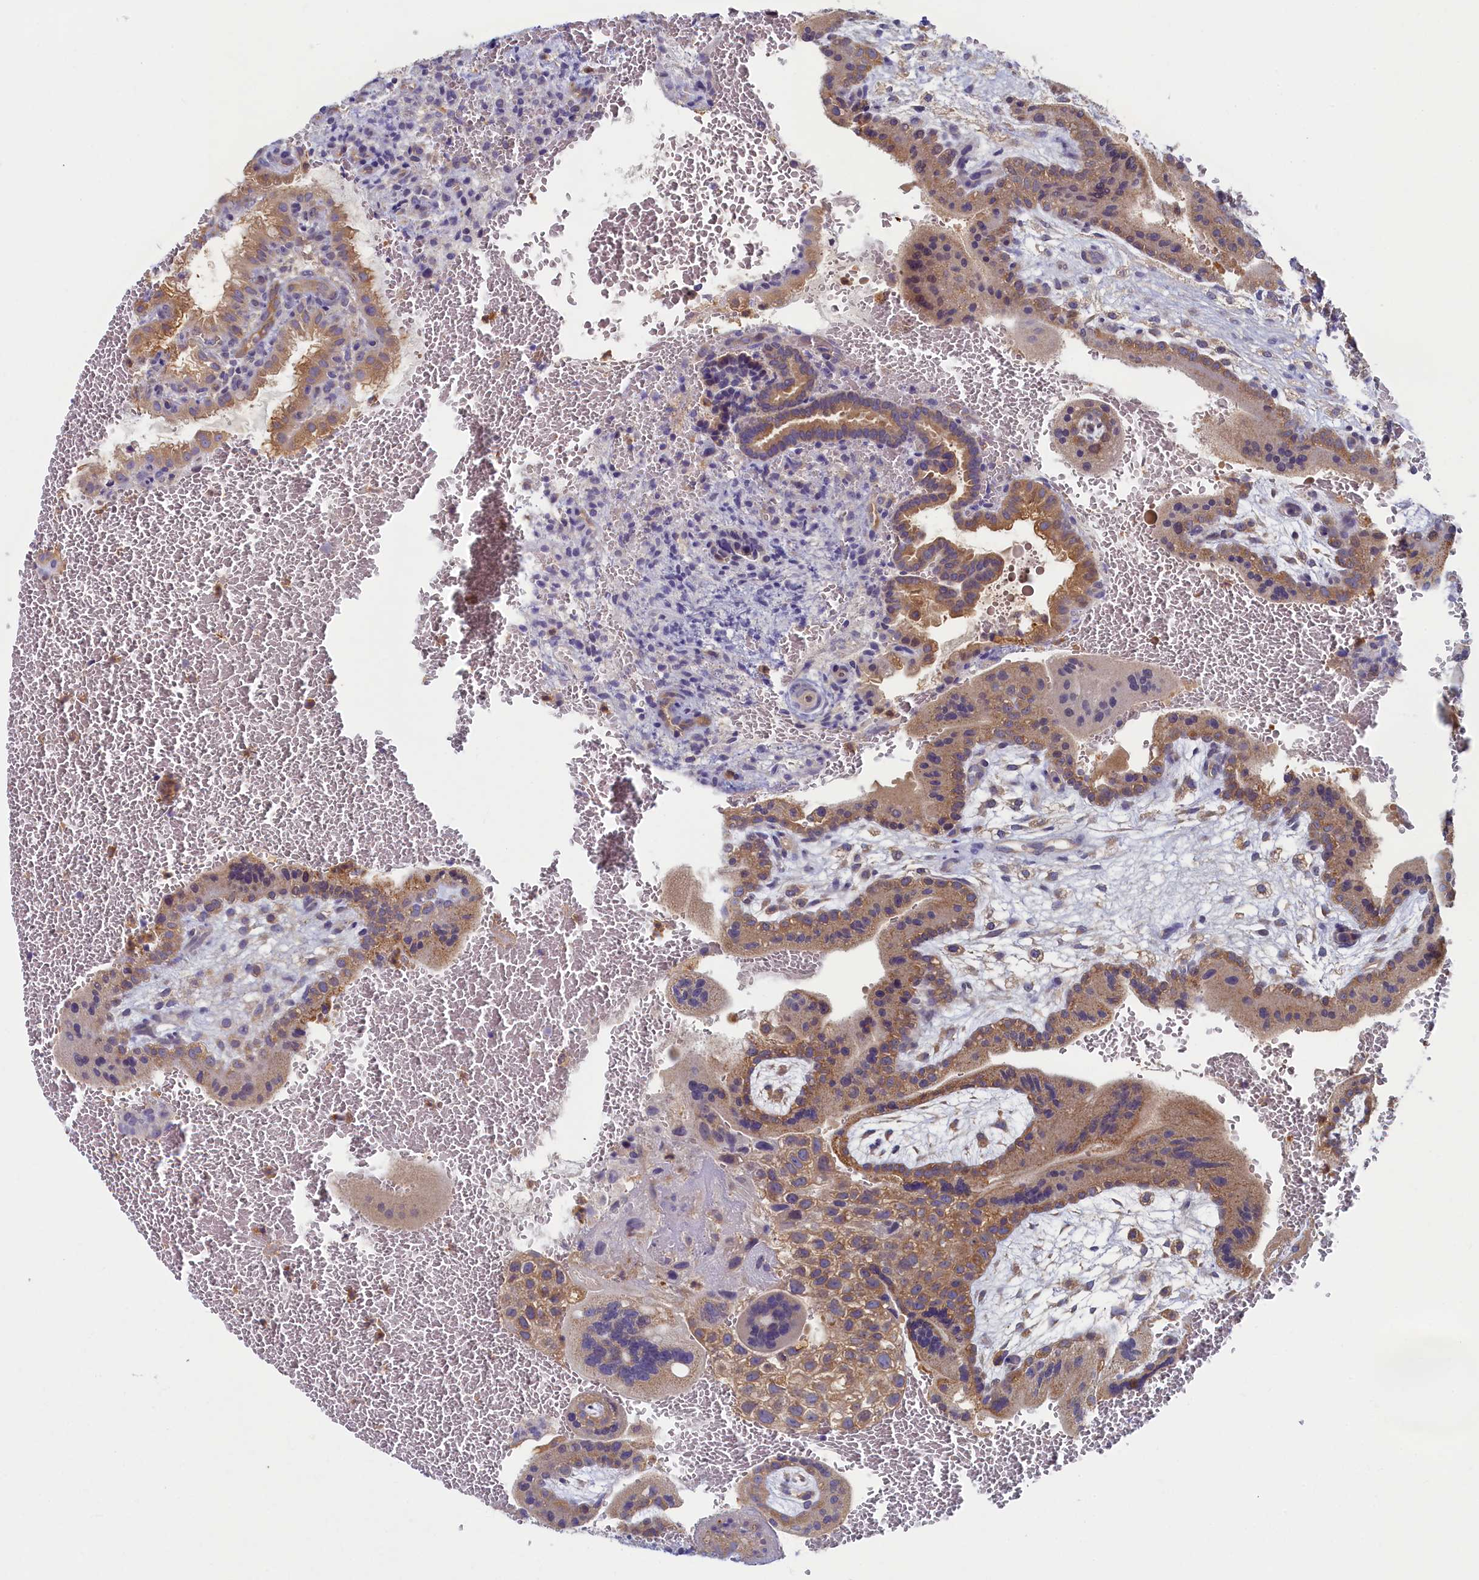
{"staining": {"intensity": "moderate", "quantity": ">75%", "location": "cytoplasmic/membranous"}, "tissue": "placenta", "cell_type": "Trophoblastic cells", "image_type": "normal", "snomed": [{"axis": "morphology", "description": "Normal tissue, NOS"}, {"axis": "topography", "description": "Placenta"}], "caption": "Immunohistochemical staining of normal placenta exhibits moderate cytoplasmic/membranous protein positivity in about >75% of trophoblastic cells.", "gene": "TIMM8B", "patient": {"sex": "female", "age": 35}}